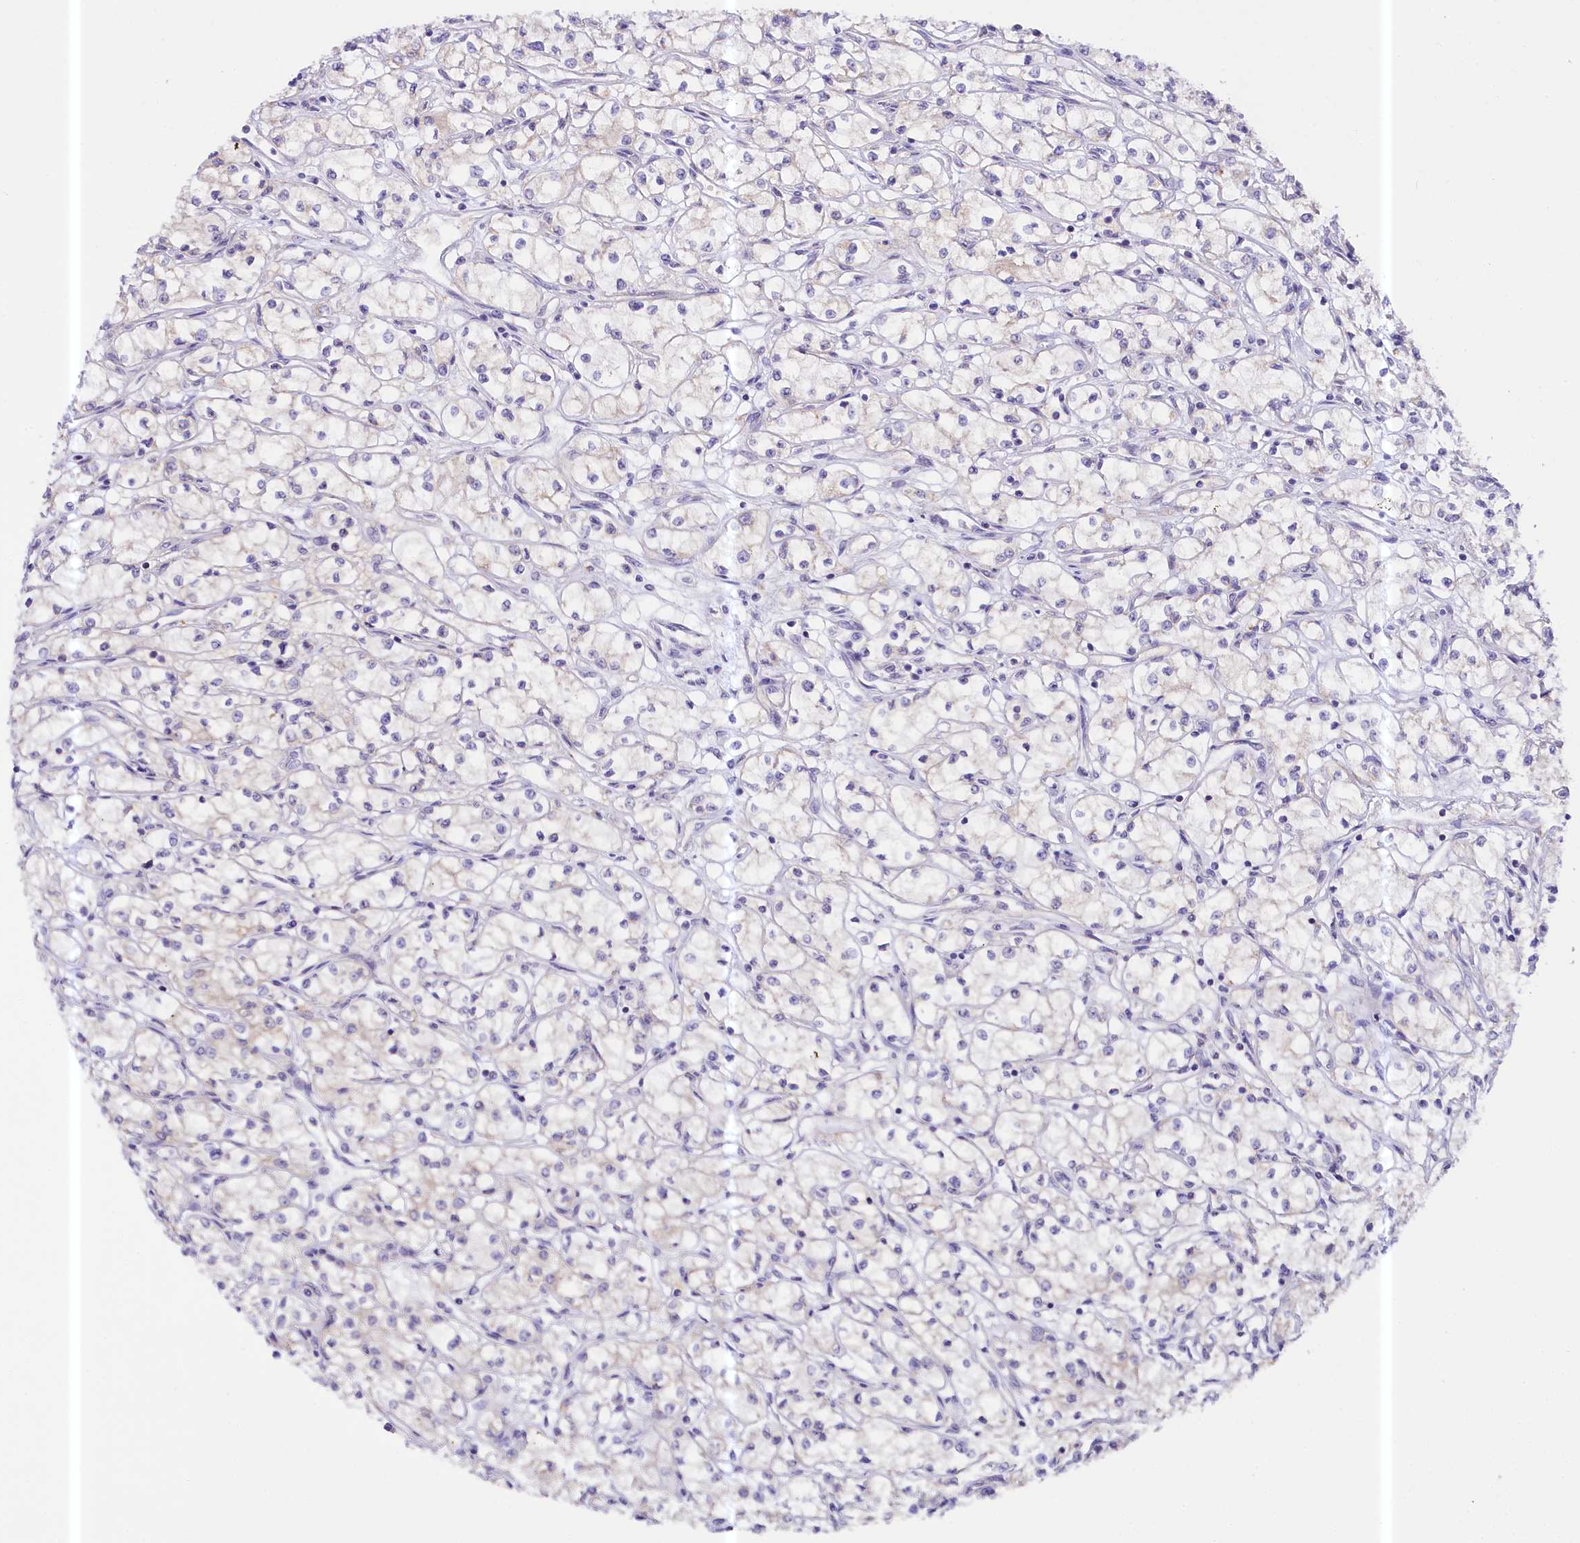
{"staining": {"intensity": "negative", "quantity": "none", "location": "none"}, "tissue": "renal cancer", "cell_type": "Tumor cells", "image_type": "cancer", "snomed": [{"axis": "morphology", "description": "Adenocarcinoma, NOS"}, {"axis": "topography", "description": "Kidney"}], "caption": "IHC photomicrograph of renal cancer stained for a protein (brown), which exhibits no positivity in tumor cells.", "gene": "CEP295", "patient": {"sex": "male", "age": 59}}